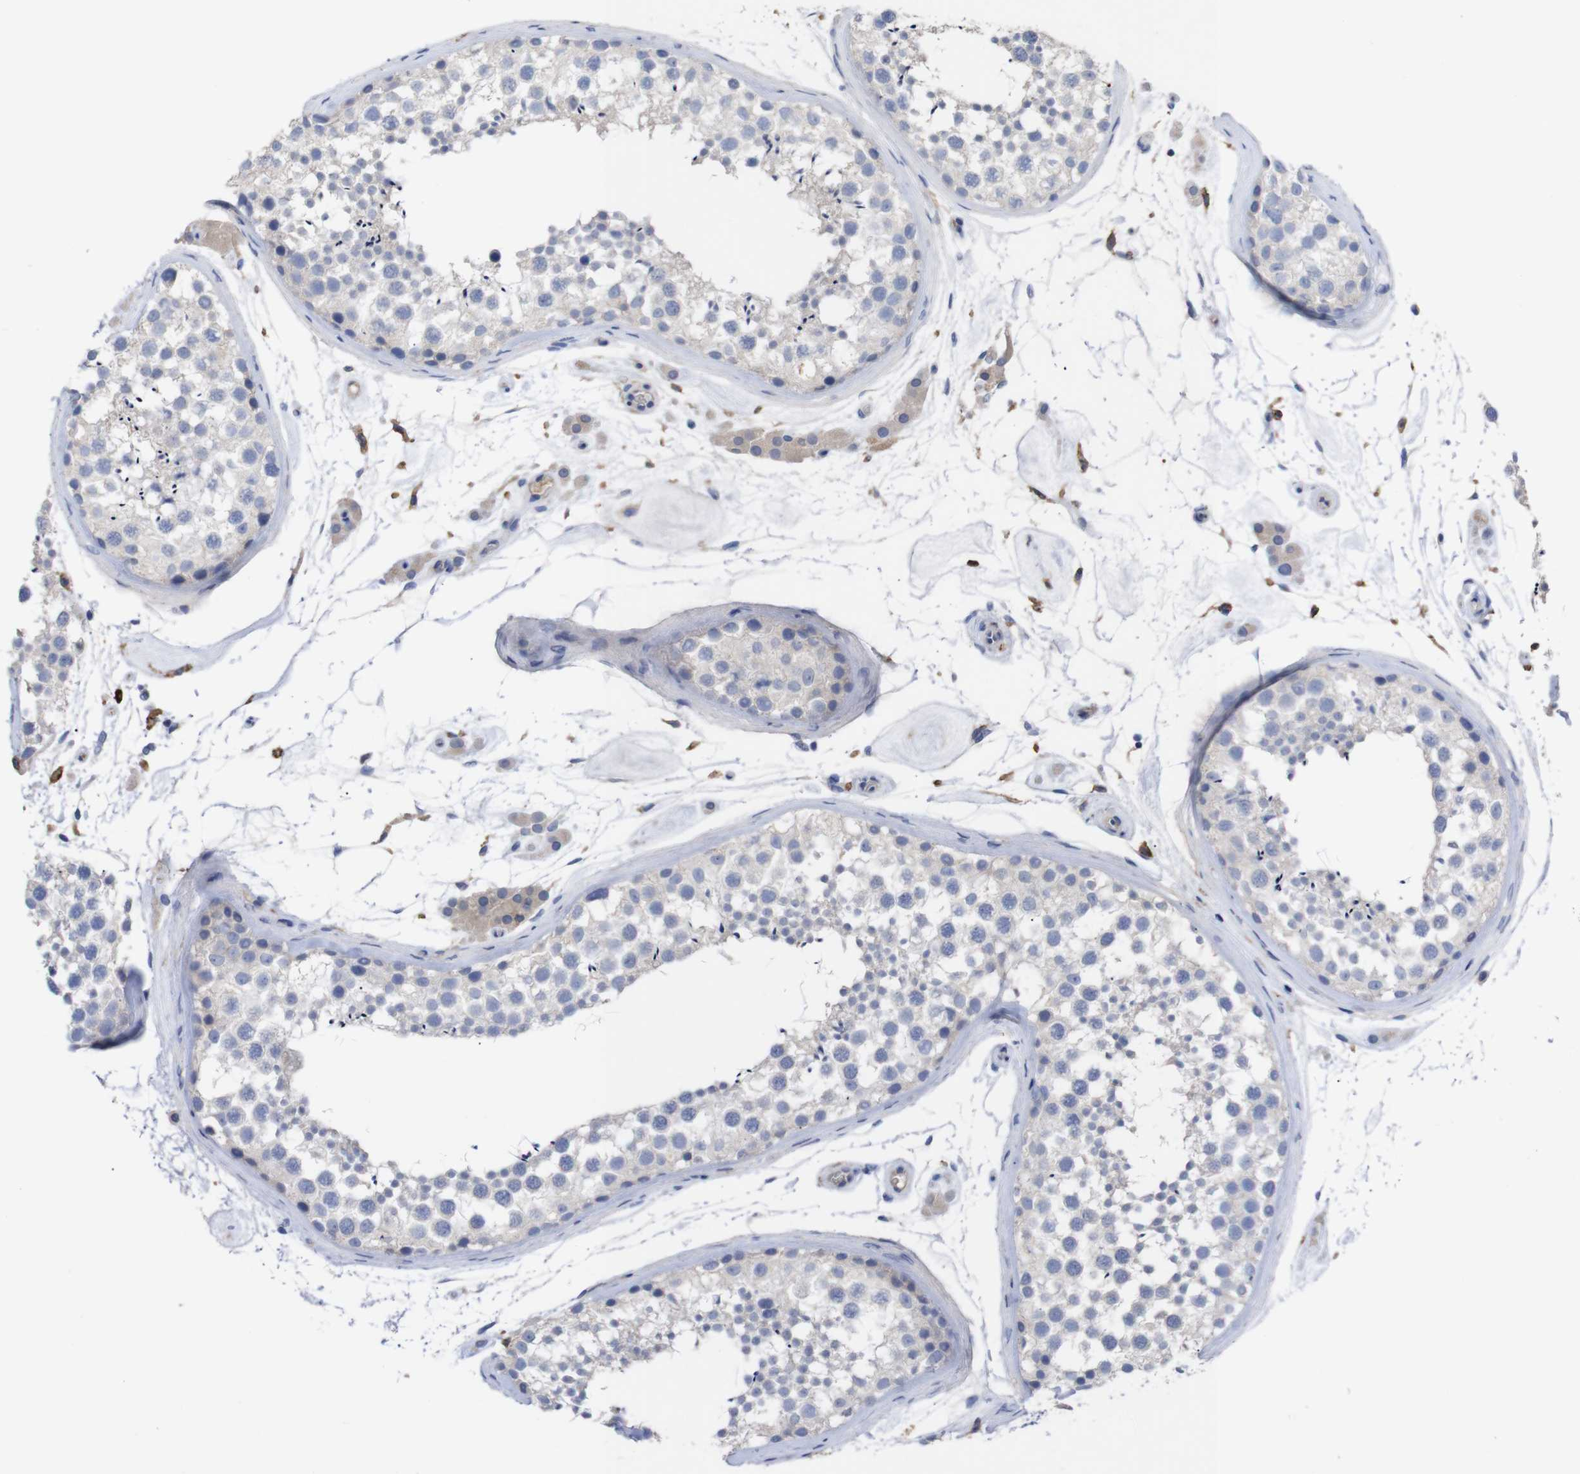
{"staining": {"intensity": "negative", "quantity": "none", "location": "none"}, "tissue": "testis", "cell_type": "Cells in seminiferous ducts", "image_type": "normal", "snomed": [{"axis": "morphology", "description": "Normal tissue, NOS"}, {"axis": "topography", "description": "Testis"}], "caption": "Immunohistochemistry micrograph of benign human testis stained for a protein (brown), which reveals no positivity in cells in seminiferous ducts. (Brightfield microscopy of DAB (3,3'-diaminobenzidine) immunohistochemistry at high magnification).", "gene": "C5AR1", "patient": {"sex": "male", "age": 46}}